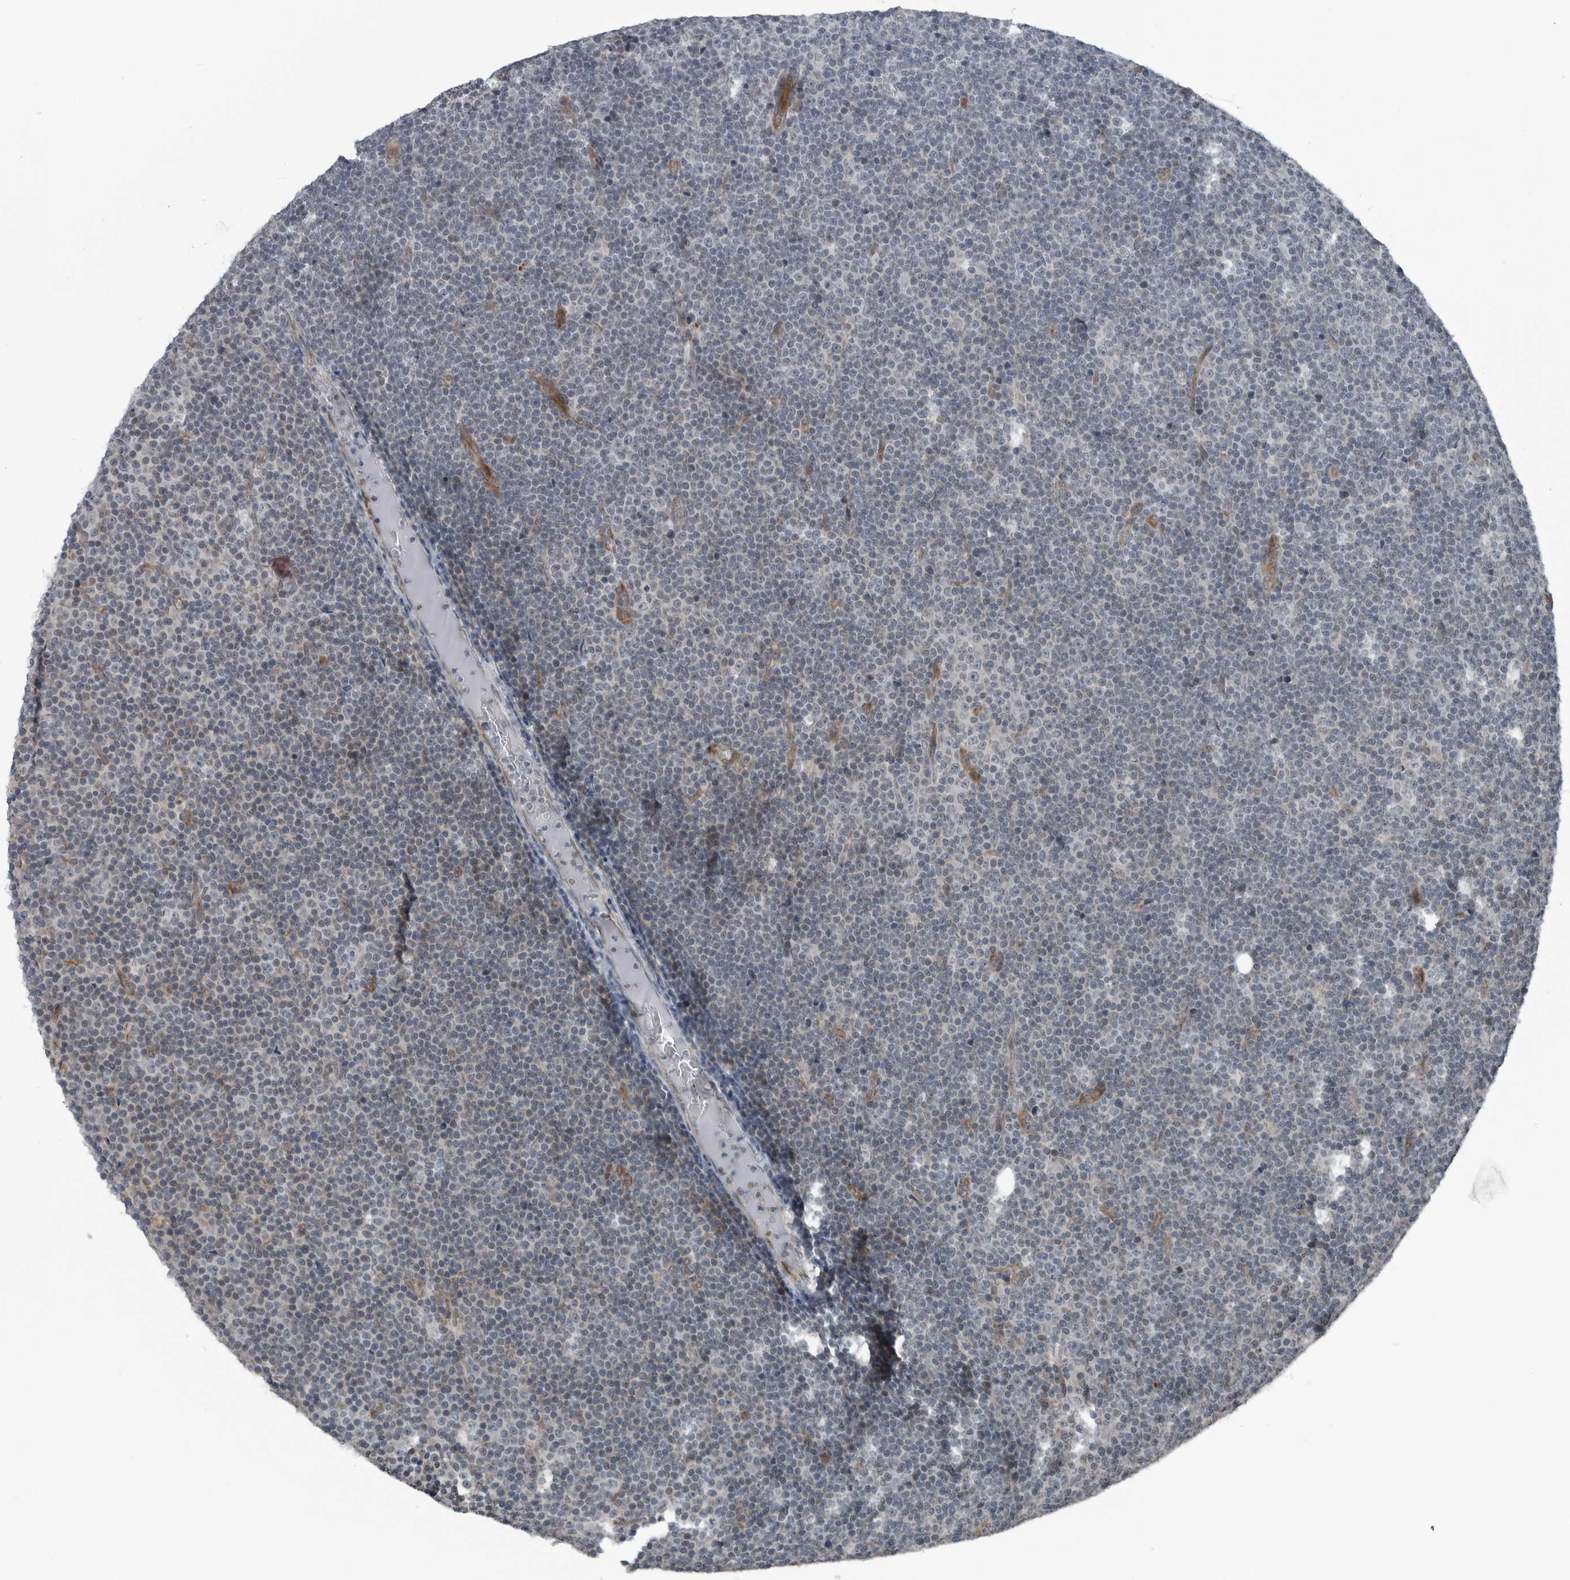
{"staining": {"intensity": "negative", "quantity": "none", "location": "none"}, "tissue": "lymphoma", "cell_type": "Tumor cells", "image_type": "cancer", "snomed": [{"axis": "morphology", "description": "Malignant lymphoma, non-Hodgkin's type, Low grade"}, {"axis": "topography", "description": "Lymph node"}], "caption": "IHC of human low-grade malignant lymphoma, non-Hodgkin's type demonstrates no staining in tumor cells.", "gene": "GAK", "patient": {"sex": "female", "age": 67}}